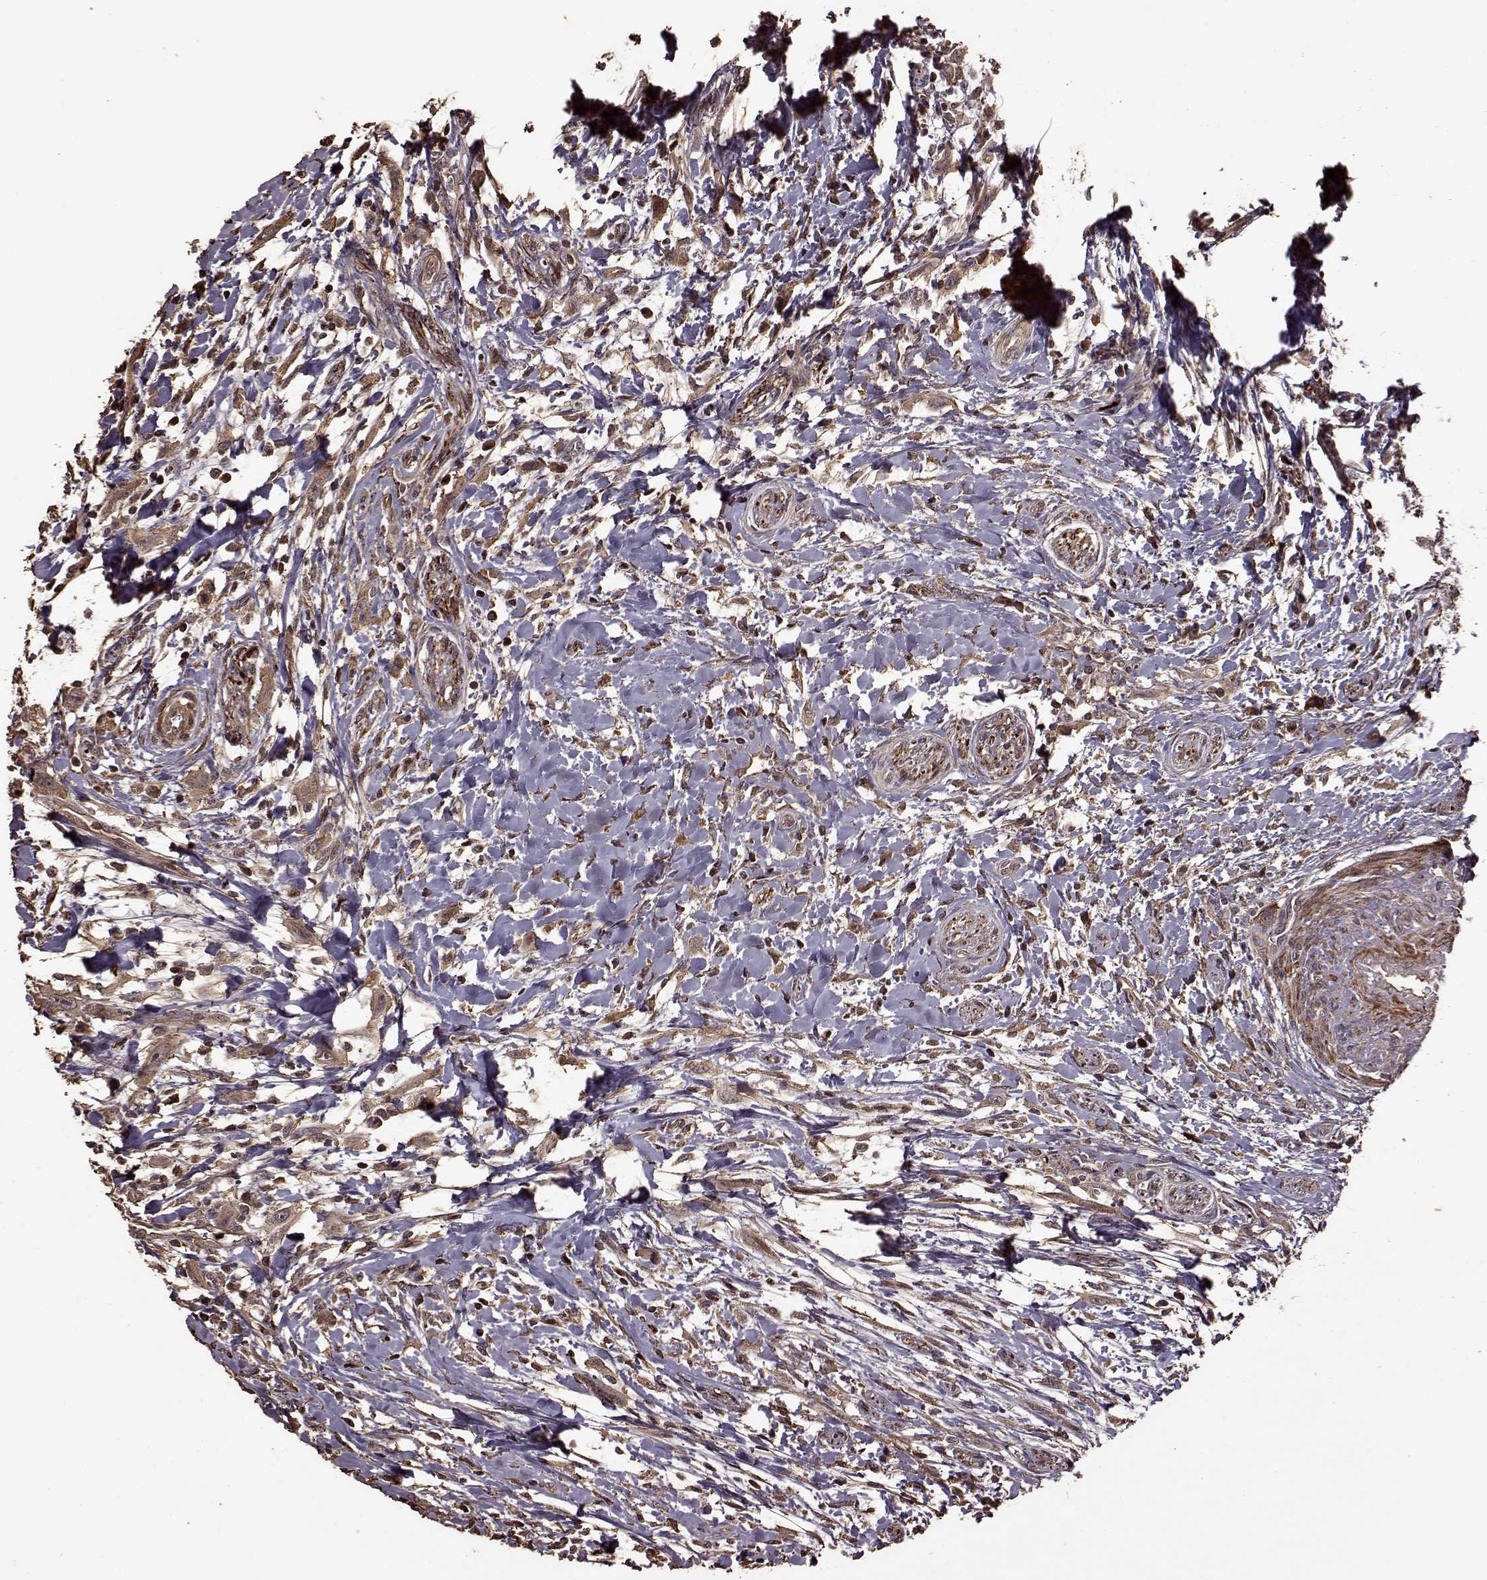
{"staining": {"intensity": "weak", "quantity": "25%-75%", "location": "cytoplasmic/membranous"}, "tissue": "head and neck cancer", "cell_type": "Tumor cells", "image_type": "cancer", "snomed": [{"axis": "morphology", "description": "Squamous cell carcinoma, NOS"}, {"axis": "morphology", "description": "Squamous cell carcinoma, metastatic, NOS"}, {"axis": "topography", "description": "Oral tissue"}, {"axis": "topography", "description": "Head-Neck"}], "caption": "Protein analysis of head and neck cancer (squamous cell carcinoma) tissue demonstrates weak cytoplasmic/membranous positivity in about 25%-75% of tumor cells.", "gene": "FBXW11", "patient": {"sex": "female", "age": 85}}